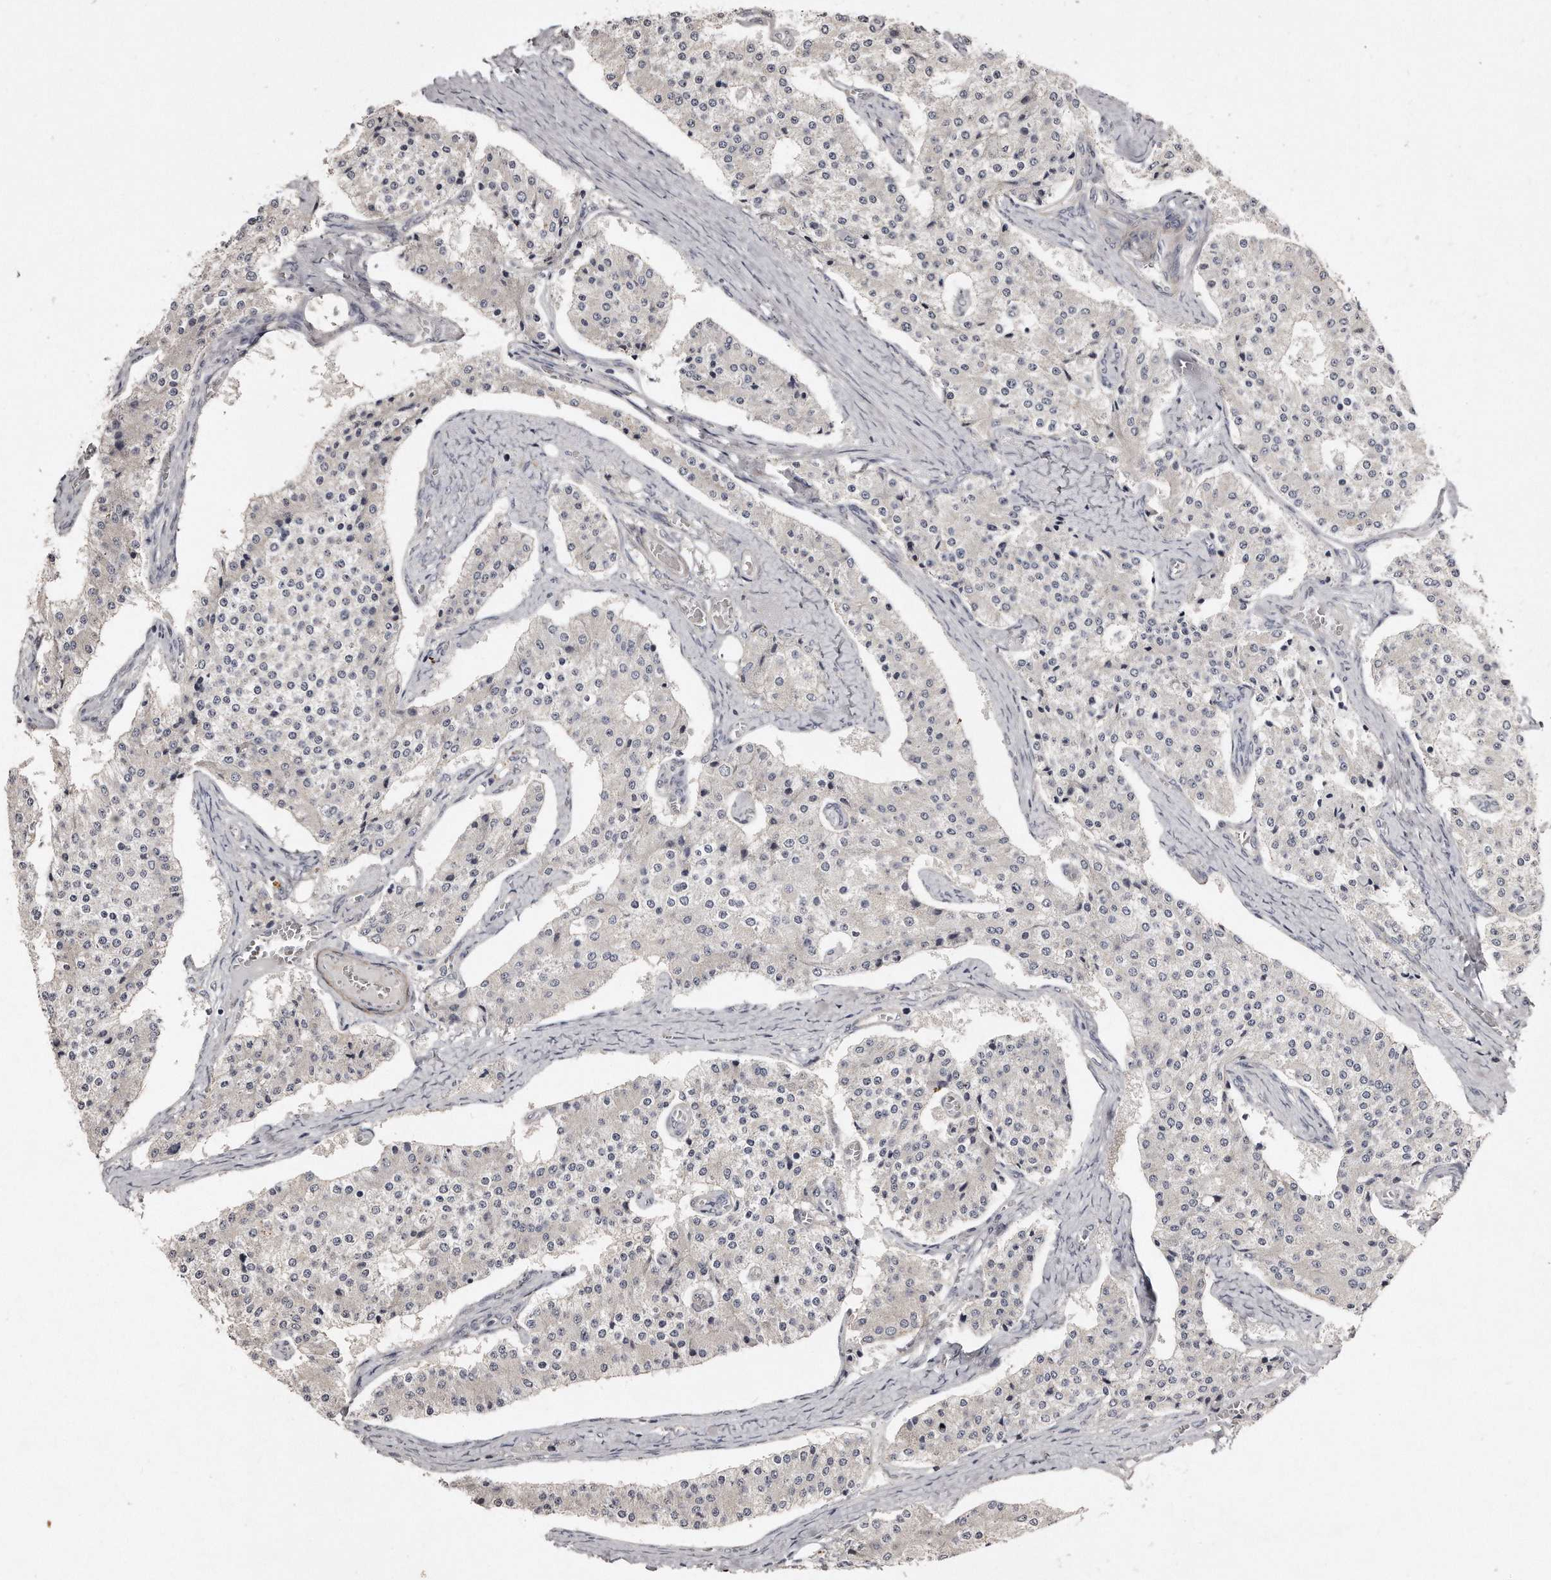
{"staining": {"intensity": "negative", "quantity": "none", "location": "none"}, "tissue": "carcinoid", "cell_type": "Tumor cells", "image_type": "cancer", "snomed": [{"axis": "morphology", "description": "Carcinoid, malignant, NOS"}, {"axis": "topography", "description": "Colon"}], "caption": "An IHC image of carcinoid (malignant) is shown. There is no staining in tumor cells of carcinoid (malignant).", "gene": "LMOD1", "patient": {"sex": "female", "age": 52}}